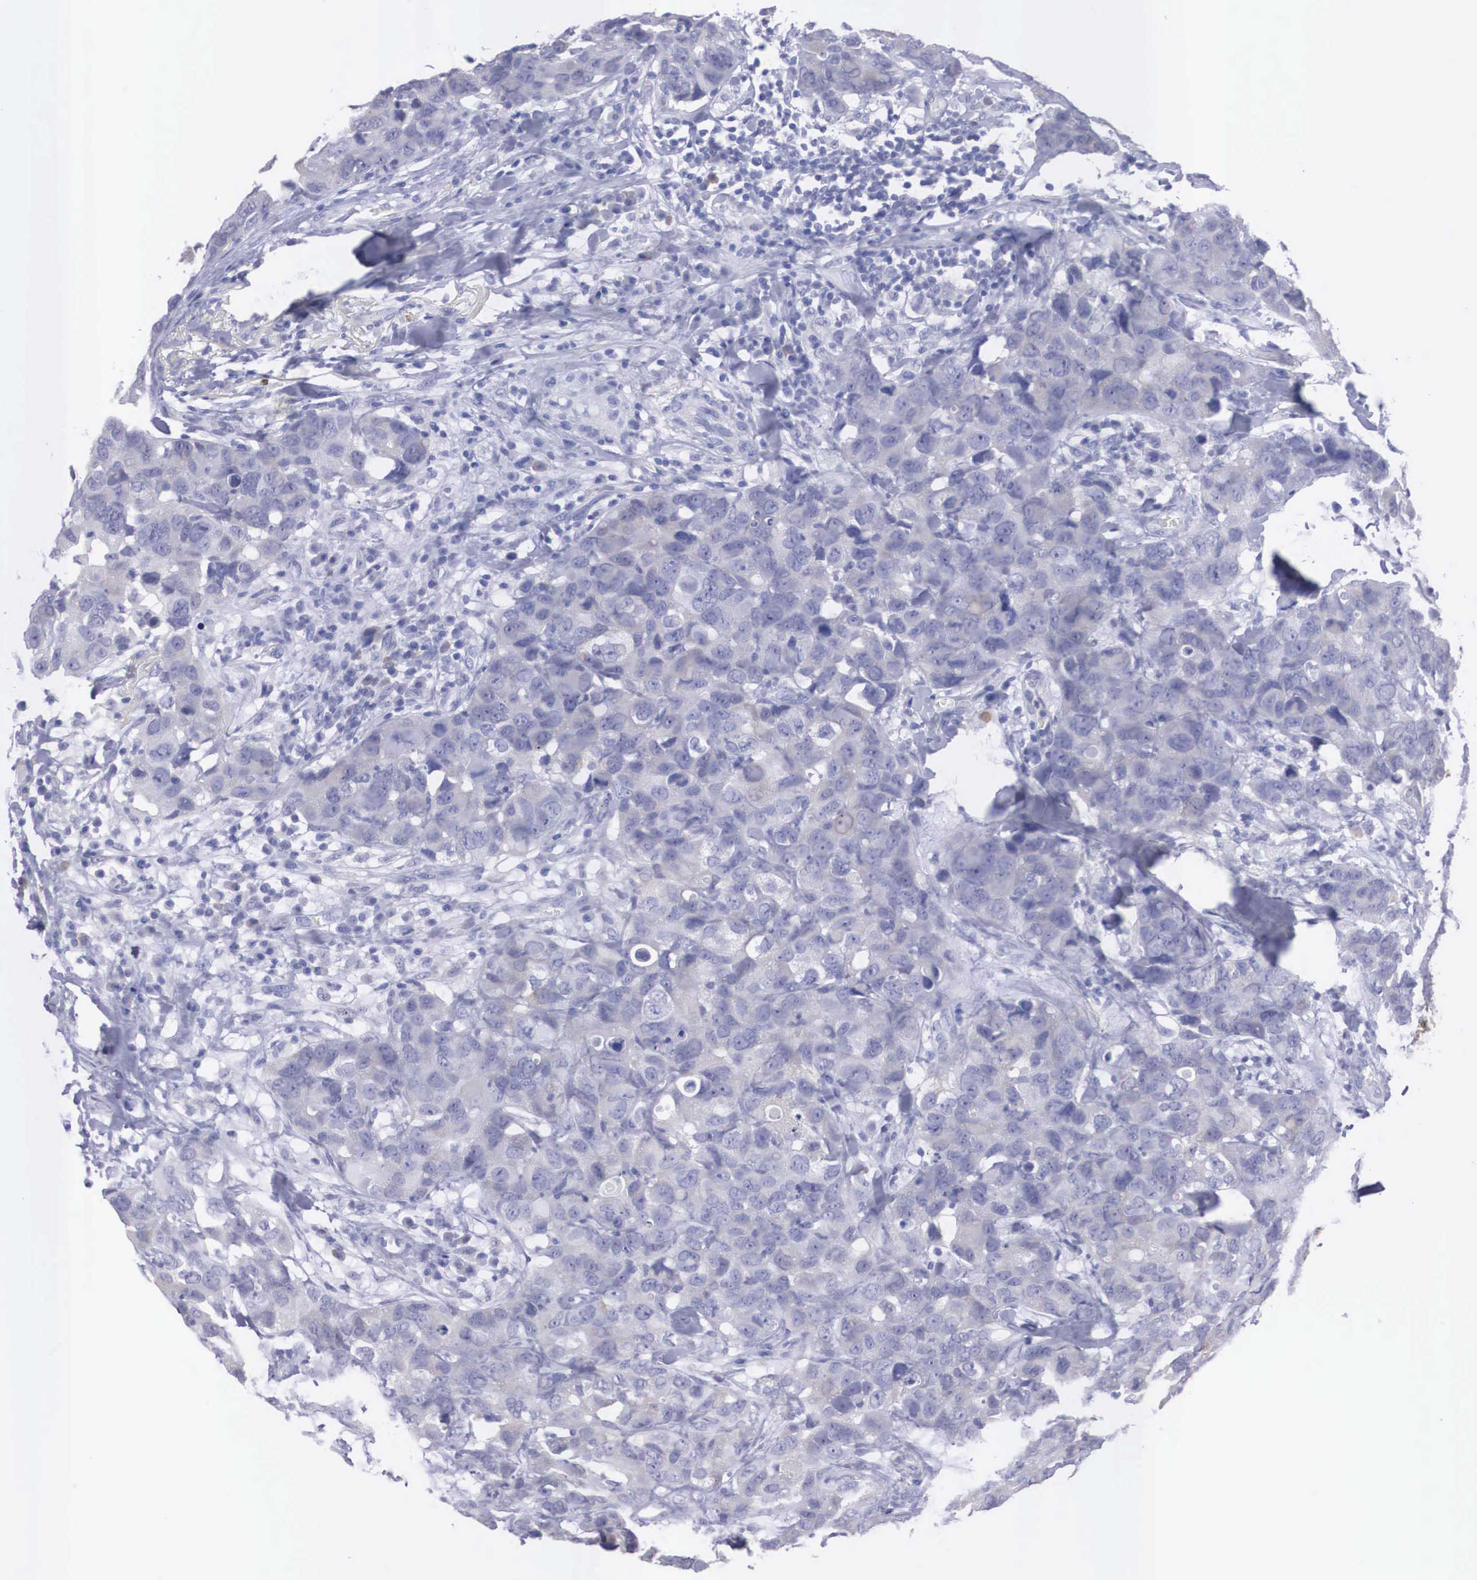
{"staining": {"intensity": "weak", "quantity": "<25%", "location": "cytoplasmic/membranous"}, "tissue": "breast cancer", "cell_type": "Tumor cells", "image_type": "cancer", "snomed": [{"axis": "morphology", "description": "Duct carcinoma"}, {"axis": "topography", "description": "Breast"}], "caption": "Immunohistochemistry (IHC) photomicrograph of human breast cancer (infiltrating ductal carcinoma) stained for a protein (brown), which exhibits no staining in tumor cells.", "gene": "REPS2", "patient": {"sex": "female", "age": 91}}